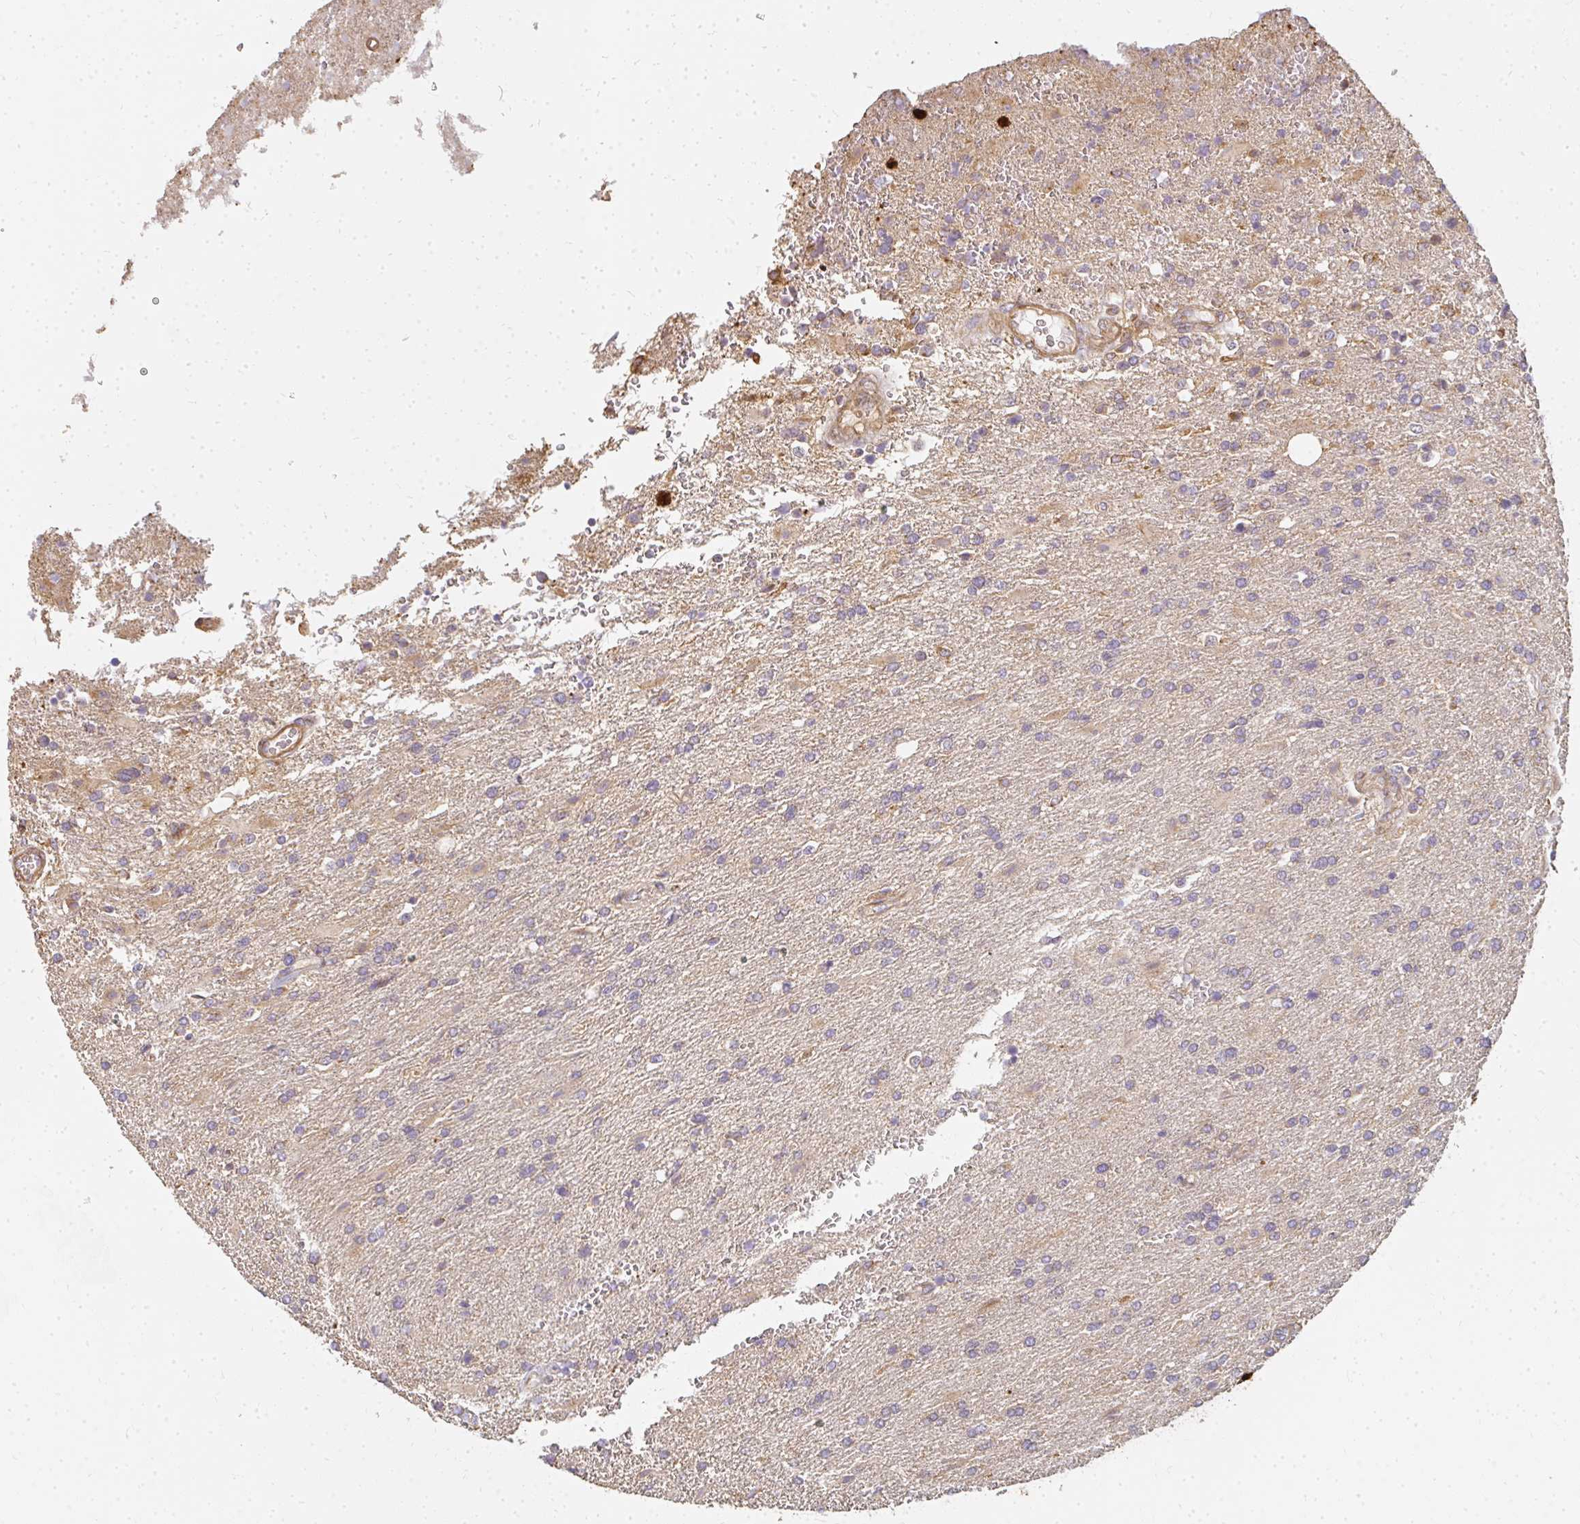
{"staining": {"intensity": "weak", "quantity": "<25%", "location": "cytoplasmic/membranous"}, "tissue": "glioma", "cell_type": "Tumor cells", "image_type": "cancer", "snomed": [{"axis": "morphology", "description": "Glioma, malignant, High grade"}, {"axis": "topography", "description": "Brain"}], "caption": "Immunohistochemistry (IHC) of human malignant high-grade glioma shows no positivity in tumor cells.", "gene": "CNTRL", "patient": {"sex": "male", "age": 56}}